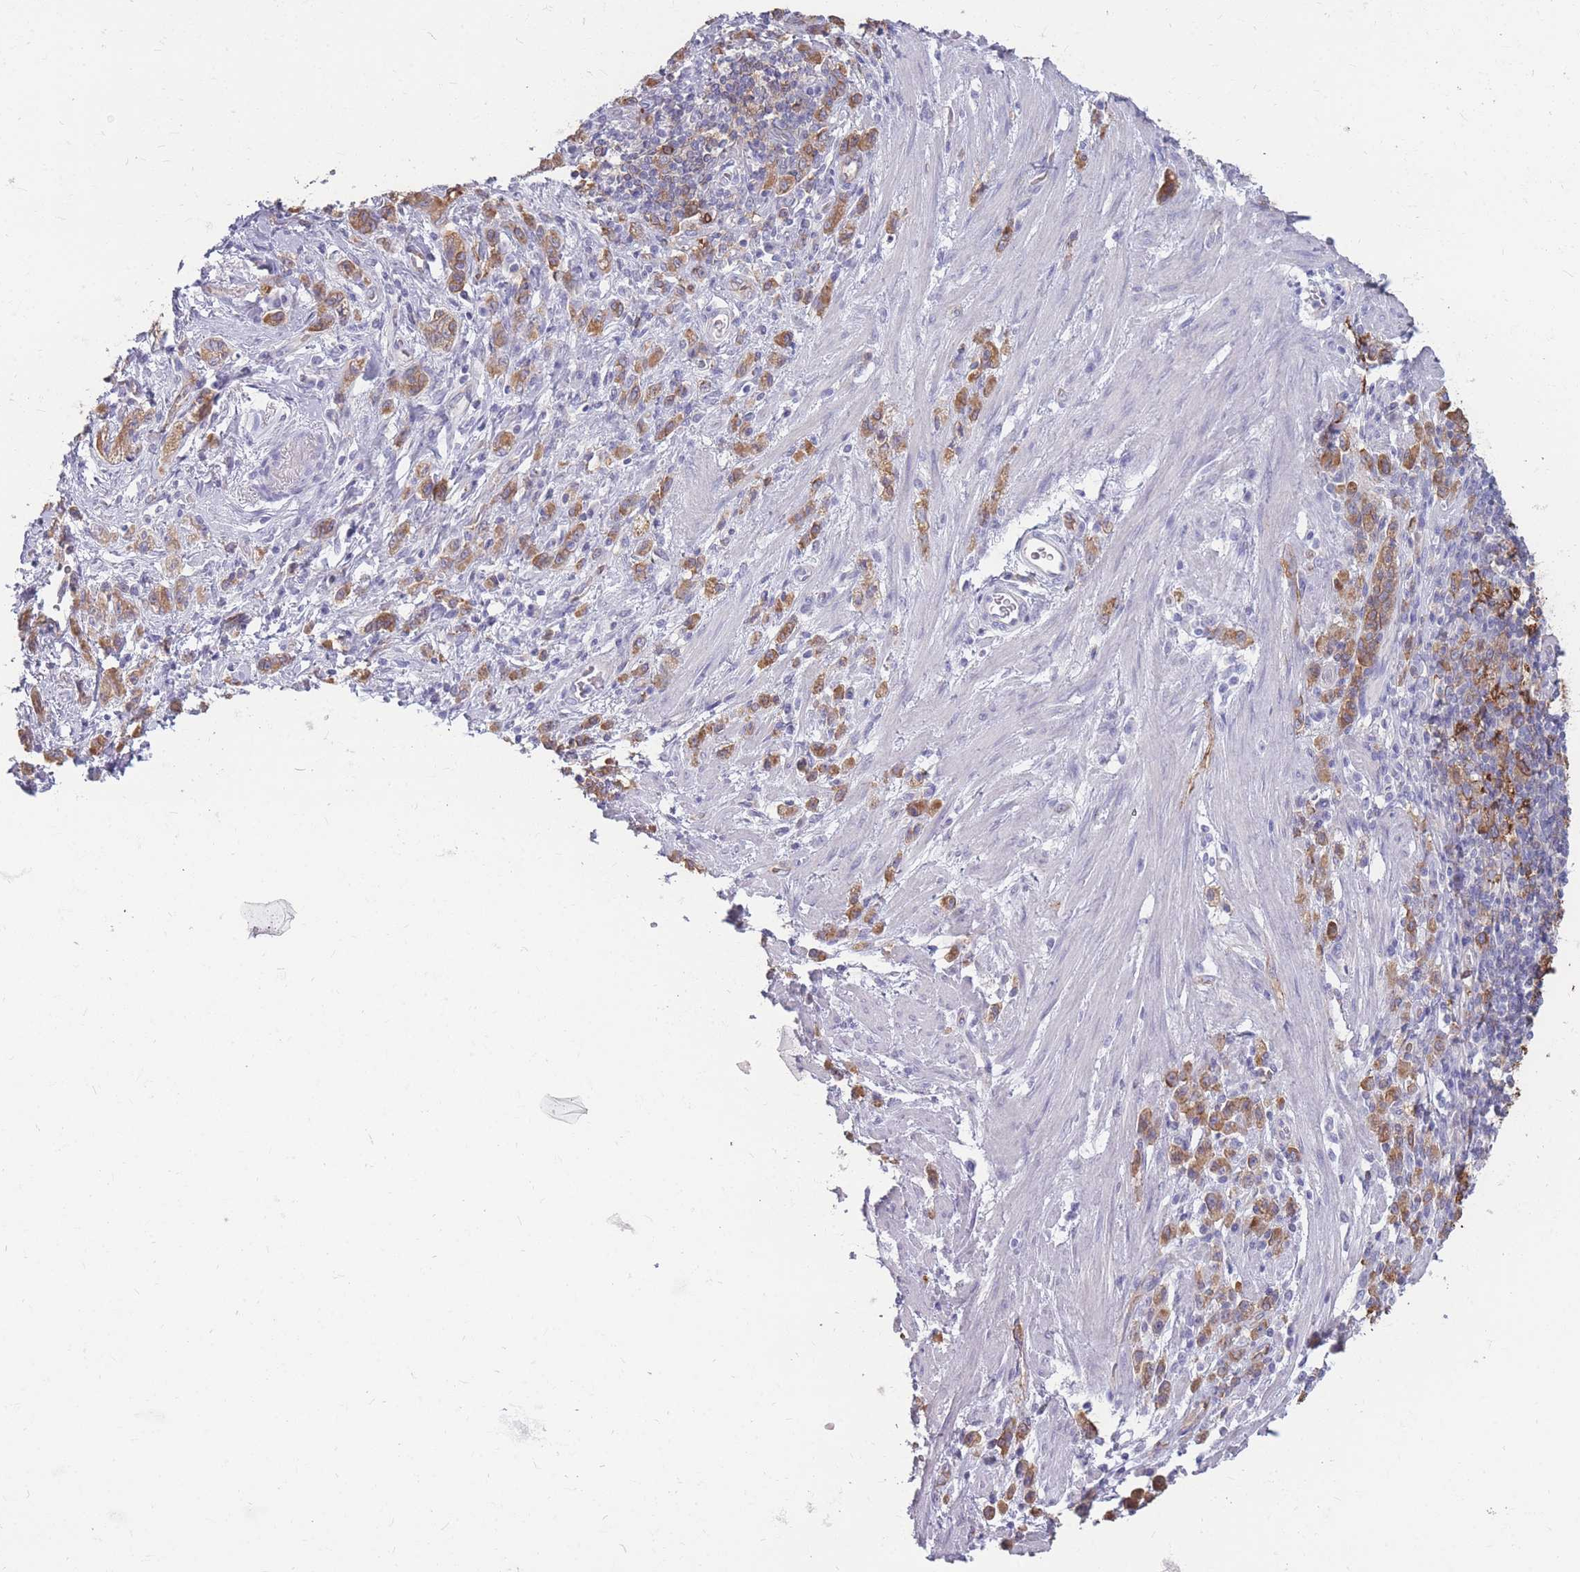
{"staining": {"intensity": "moderate", "quantity": ">75%", "location": "cytoplasmic/membranous"}, "tissue": "stomach cancer", "cell_type": "Tumor cells", "image_type": "cancer", "snomed": [{"axis": "morphology", "description": "Adenocarcinoma, NOS"}, {"axis": "topography", "description": "Stomach"}], "caption": "High-power microscopy captured an immunohistochemistry (IHC) histopathology image of stomach adenocarcinoma, revealing moderate cytoplasmic/membranous positivity in about >75% of tumor cells. (DAB (3,3'-diaminobenzidine) = brown stain, brightfield microscopy at high magnification).", "gene": "GNA11", "patient": {"sex": "male", "age": 77}}